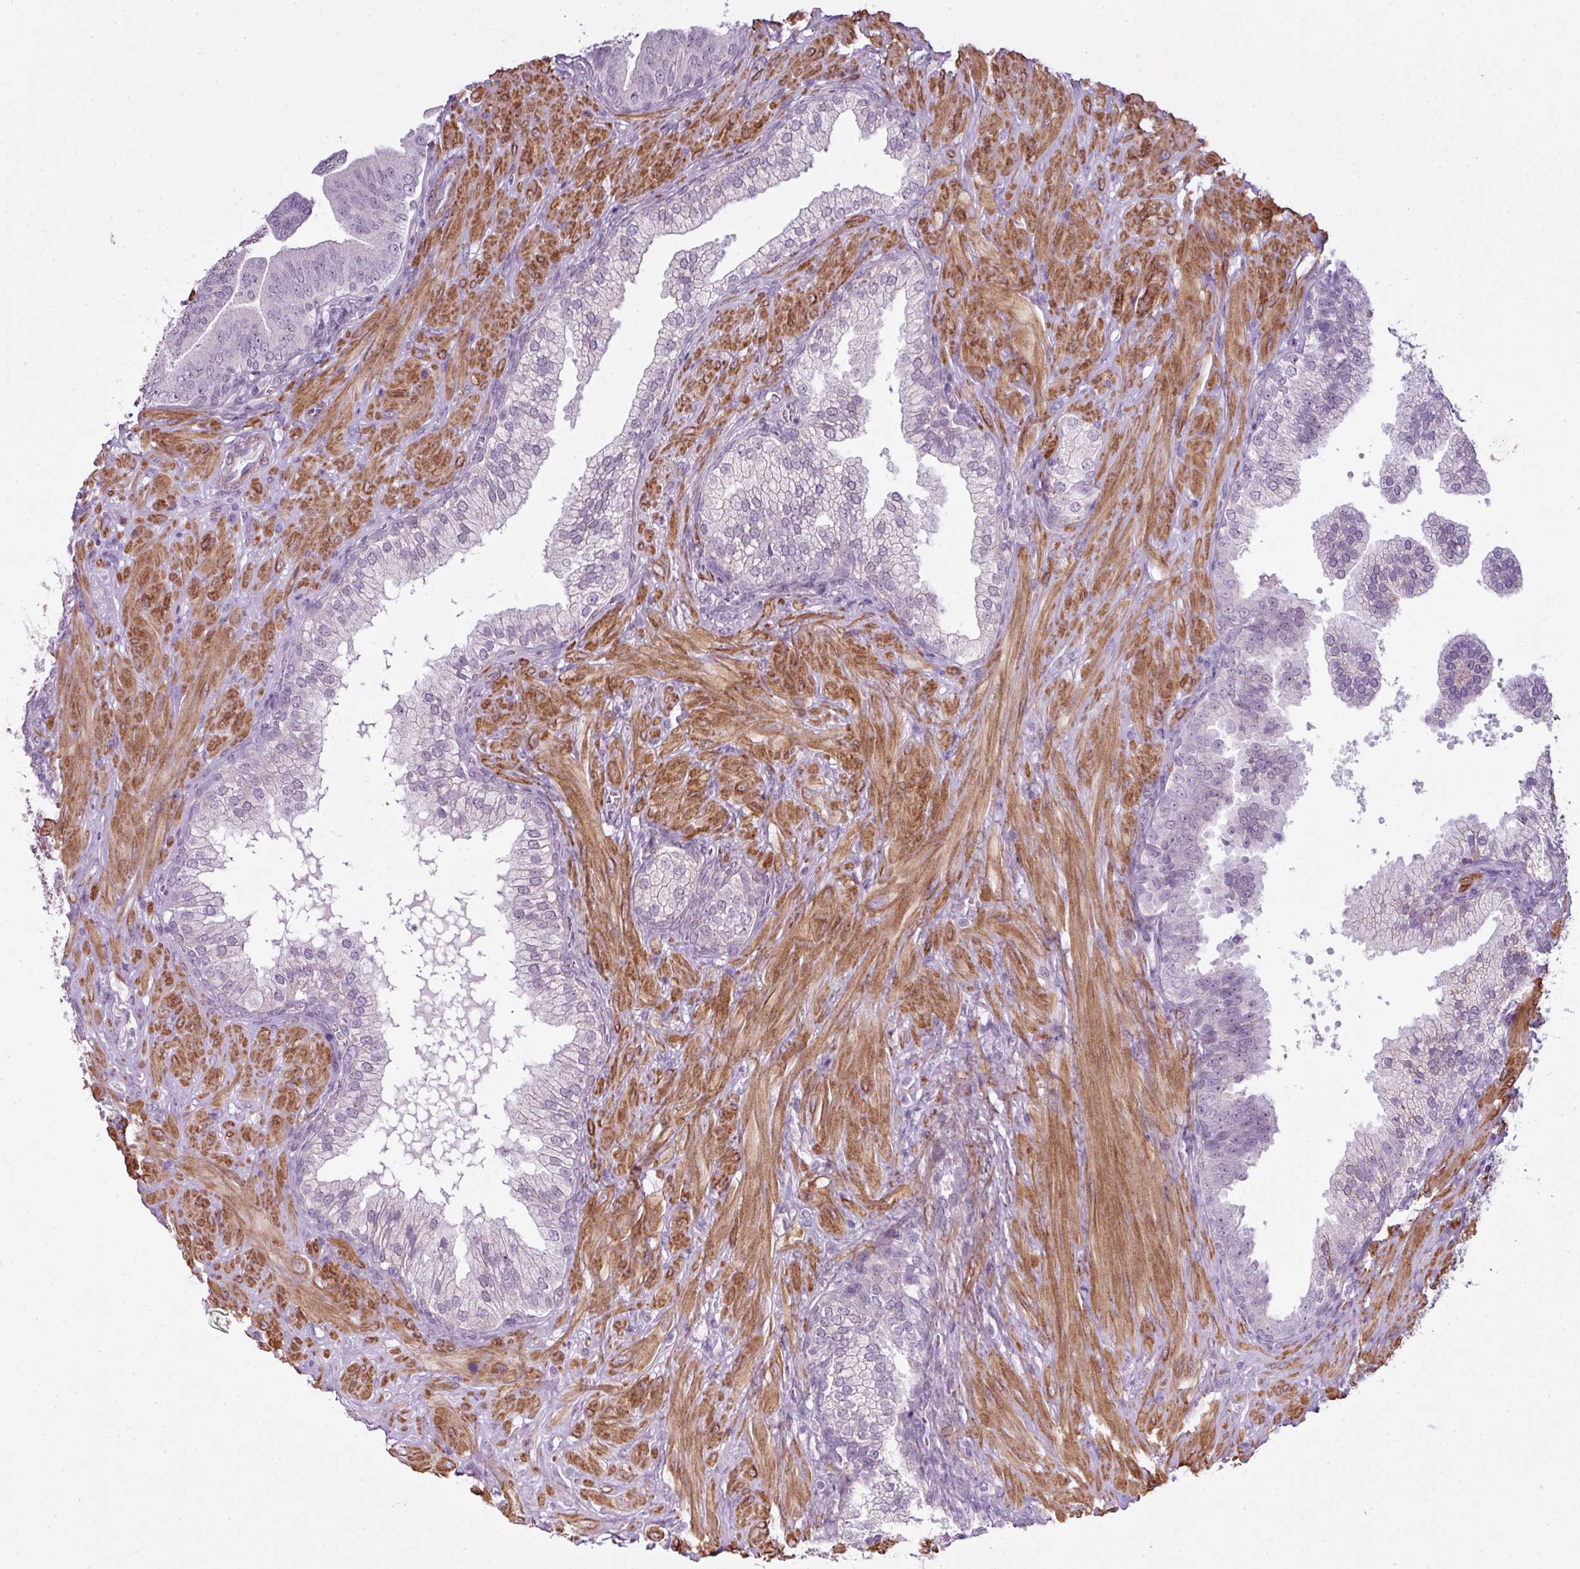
{"staining": {"intensity": "negative", "quantity": "none", "location": "none"}, "tissue": "prostate cancer", "cell_type": "Tumor cells", "image_type": "cancer", "snomed": [{"axis": "morphology", "description": "Adenocarcinoma, High grade"}, {"axis": "topography", "description": "Prostate"}], "caption": "There is no significant positivity in tumor cells of prostate cancer (high-grade adenocarcinoma).", "gene": "ZNF688", "patient": {"sex": "male", "age": 55}}